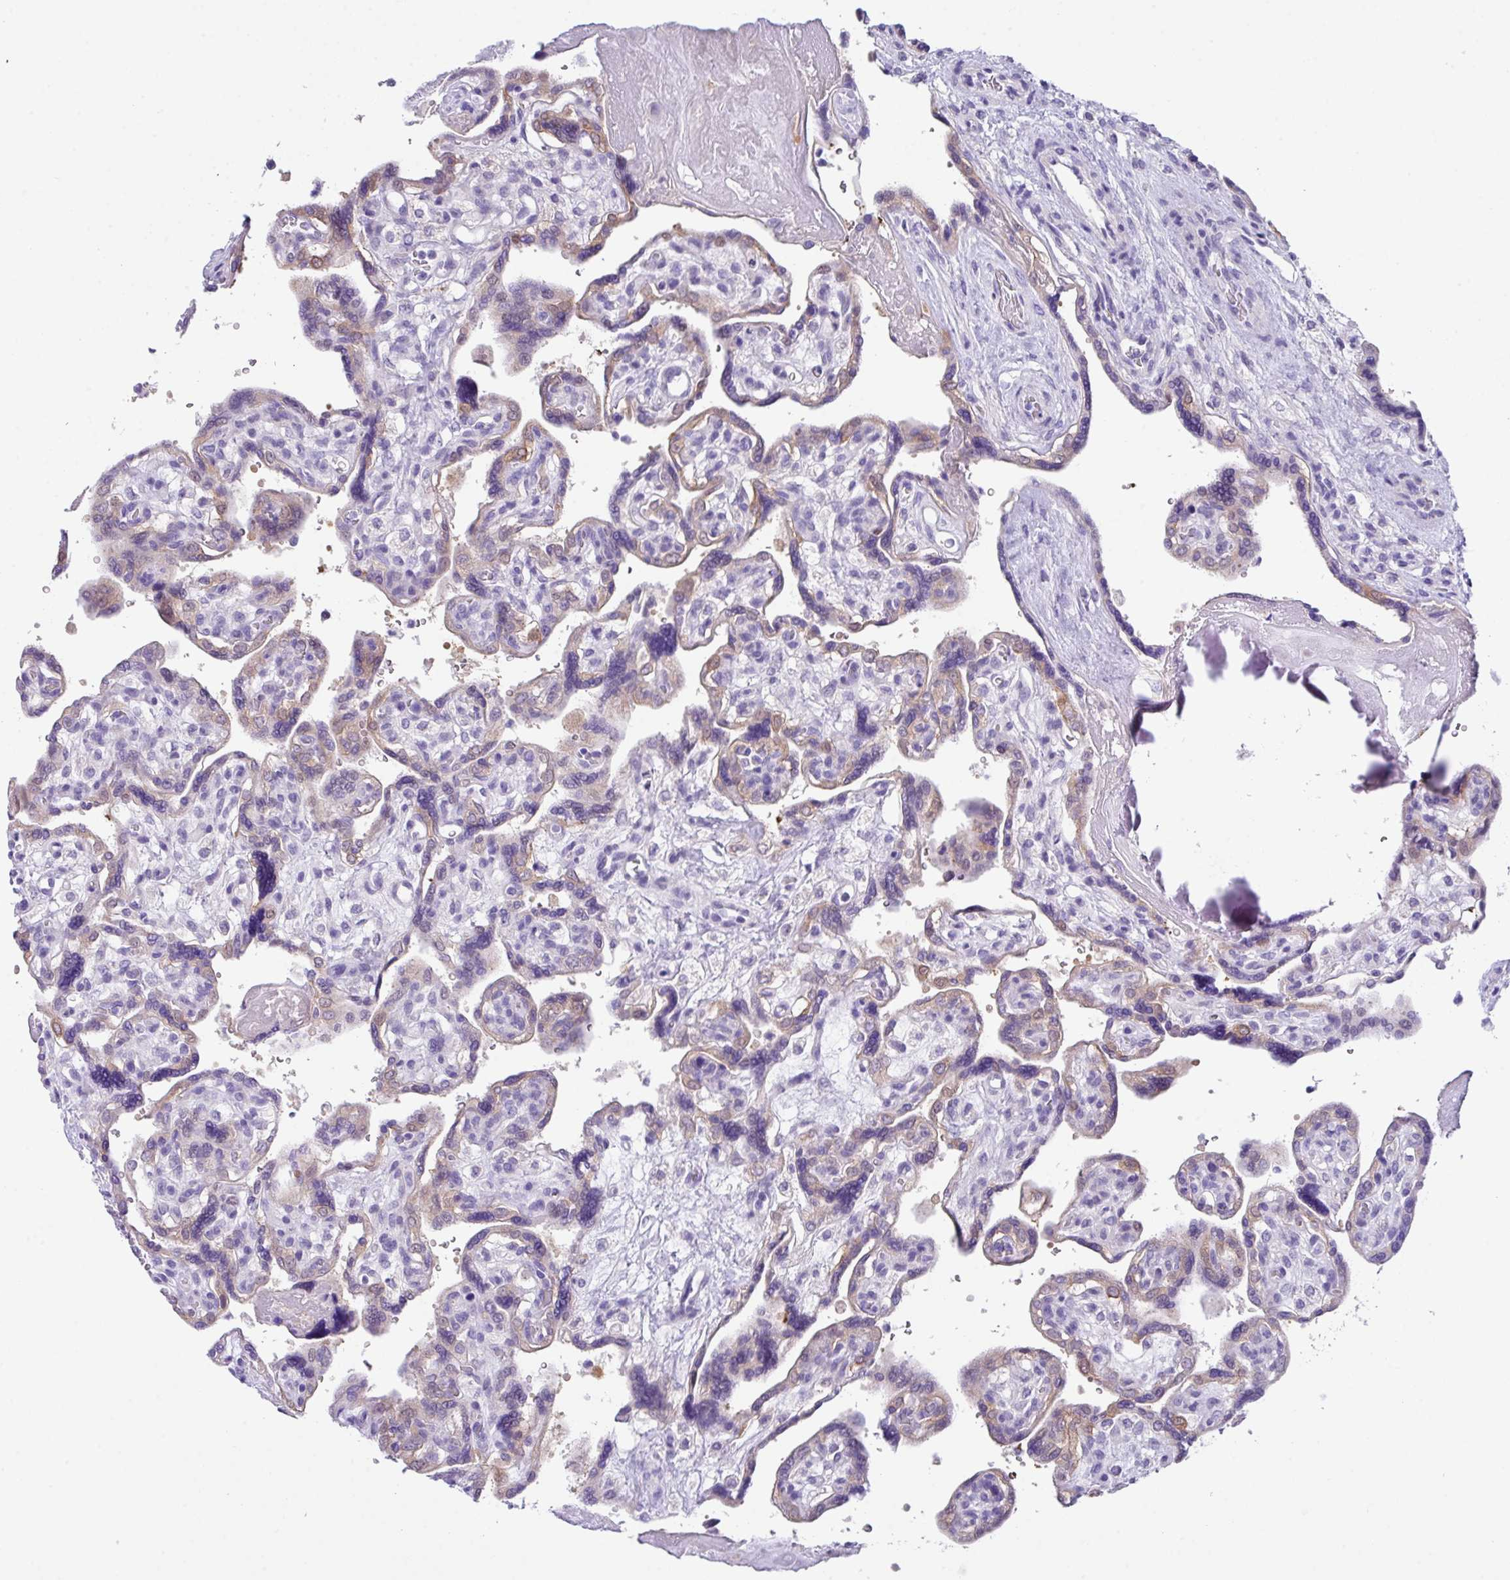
{"staining": {"intensity": "negative", "quantity": "none", "location": "none"}, "tissue": "placenta", "cell_type": "Decidual cells", "image_type": "normal", "snomed": [{"axis": "morphology", "description": "Normal tissue, NOS"}, {"axis": "topography", "description": "Placenta"}], "caption": "This is a micrograph of IHC staining of unremarkable placenta, which shows no expression in decidual cells.", "gene": "DNAL1", "patient": {"sex": "female", "age": 39}}